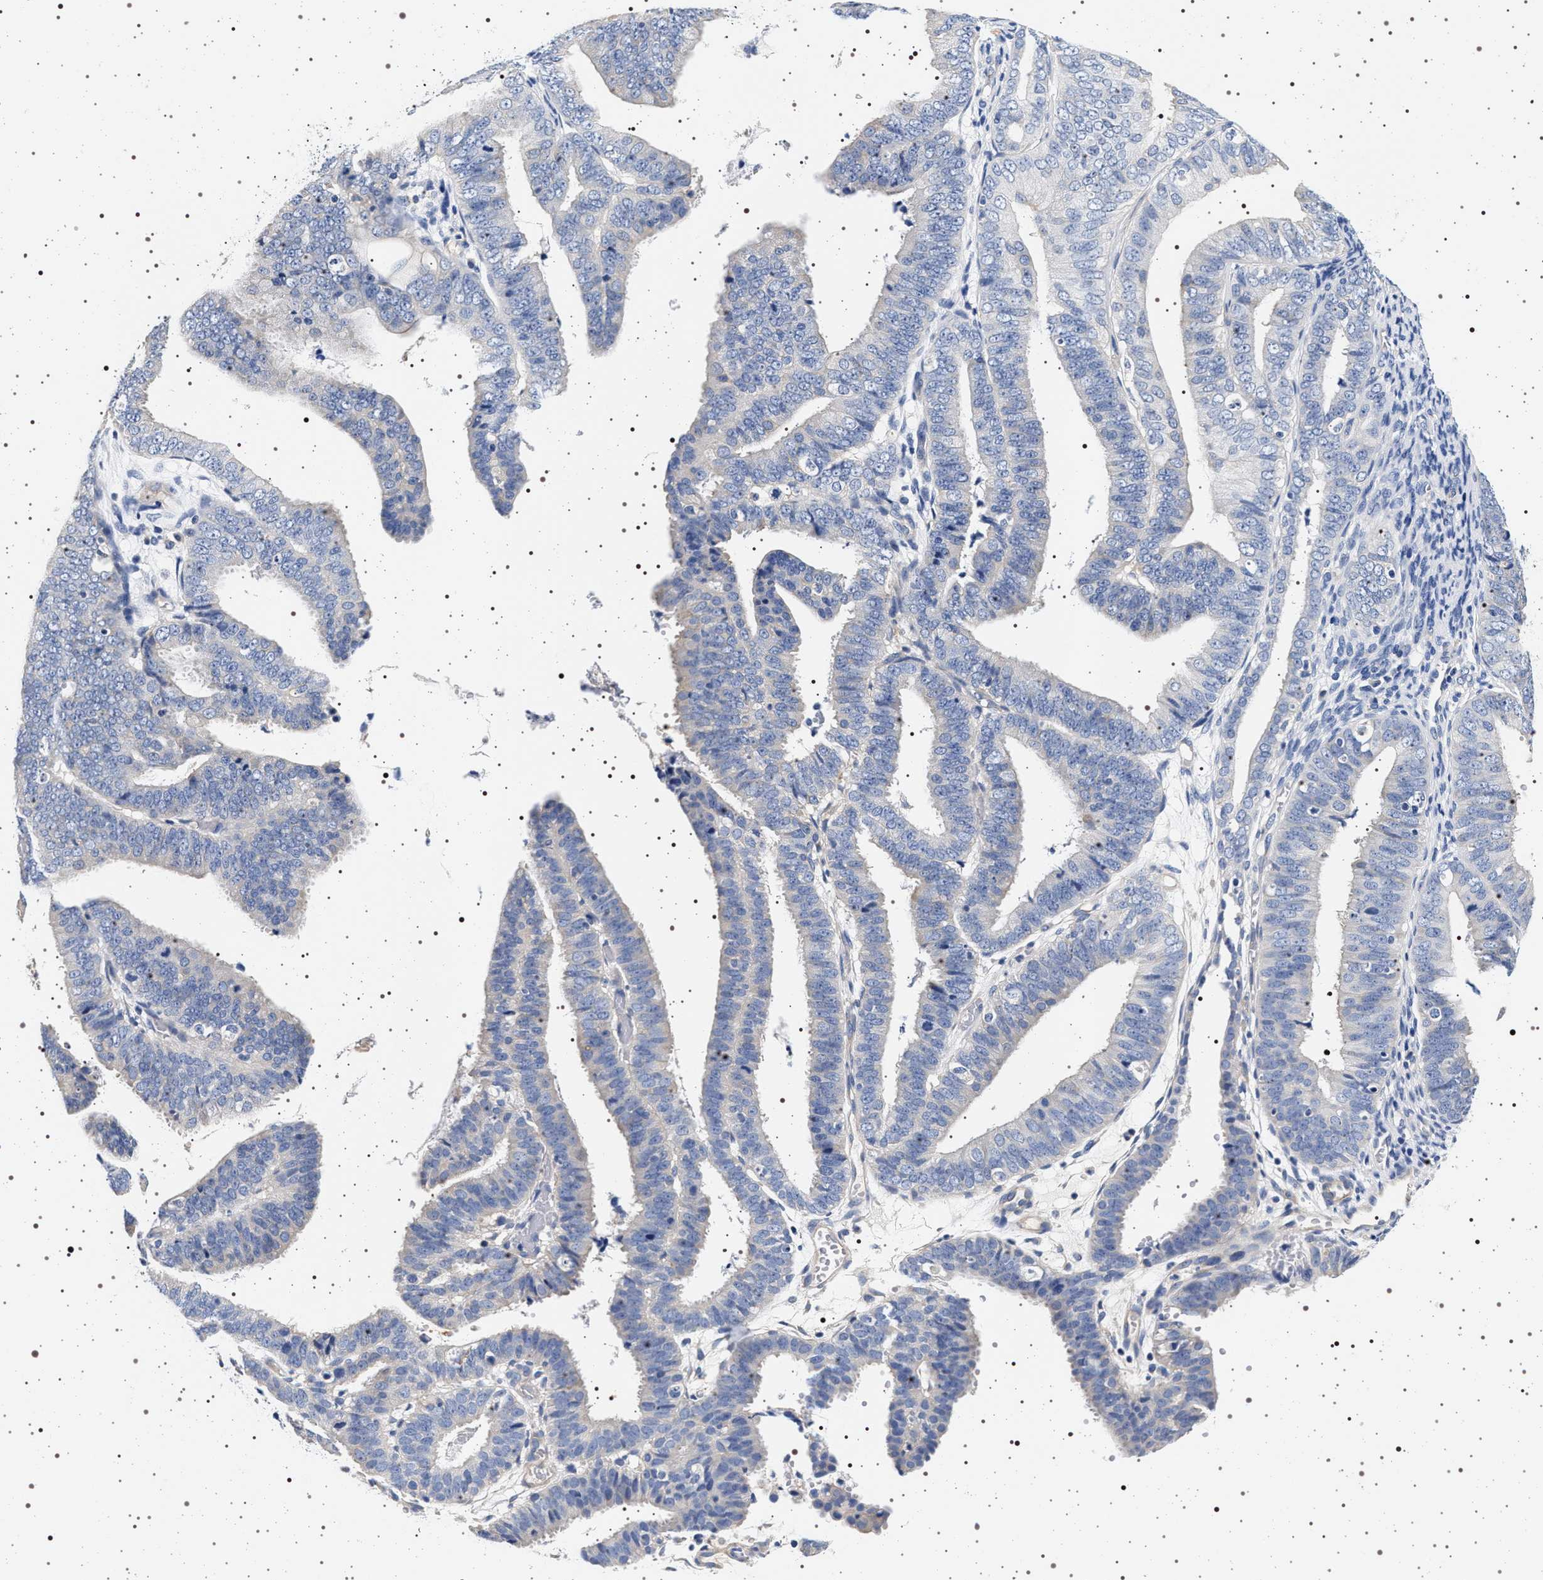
{"staining": {"intensity": "negative", "quantity": "none", "location": "none"}, "tissue": "endometrial cancer", "cell_type": "Tumor cells", "image_type": "cancer", "snomed": [{"axis": "morphology", "description": "Adenocarcinoma, NOS"}, {"axis": "topography", "description": "Endometrium"}], "caption": "Endometrial adenocarcinoma was stained to show a protein in brown. There is no significant positivity in tumor cells.", "gene": "HSD17B1", "patient": {"sex": "female", "age": 63}}